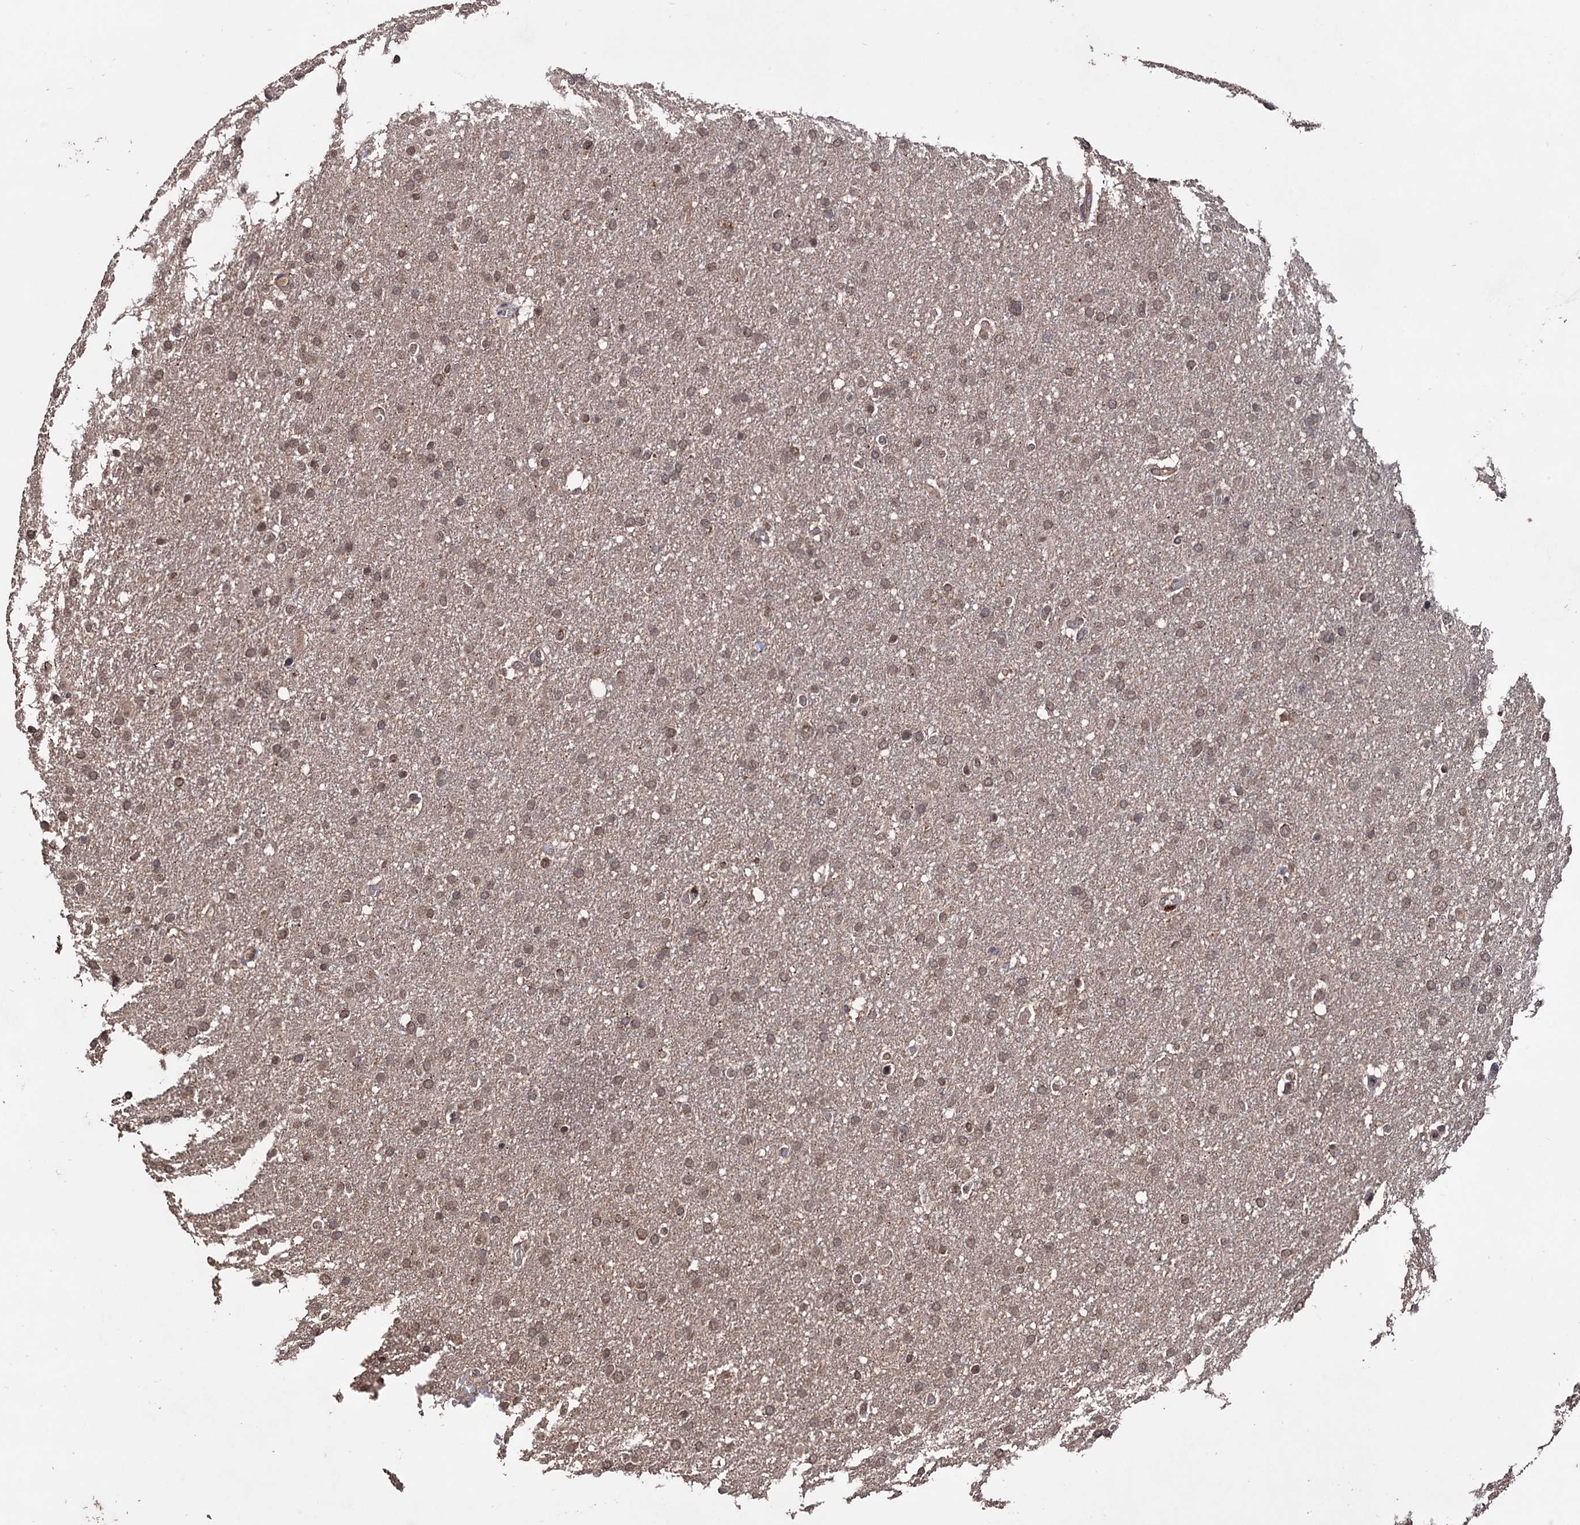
{"staining": {"intensity": "weak", "quantity": ">75%", "location": "cytoplasmic/membranous,nuclear"}, "tissue": "glioma", "cell_type": "Tumor cells", "image_type": "cancer", "snomed": [{"axis": "morphology", "description": "Glioma, malignant, High grade"}, {"axis": "topography", "description": "Cerebral cortex"}], "caption": "A micrograph of human high-grade glioma (malignant) stained for a protein displays weak cytoplasmic/membranous and nuclear brown staining in tumor cells. Using DAB (3,3'-diaminobenzidine) (brown) and hematoxylin (blue) stains, captured at high magnification using brightfield microscopy.", "gene": "KLF5", "patient": {"sex": "female", "age": 36}}